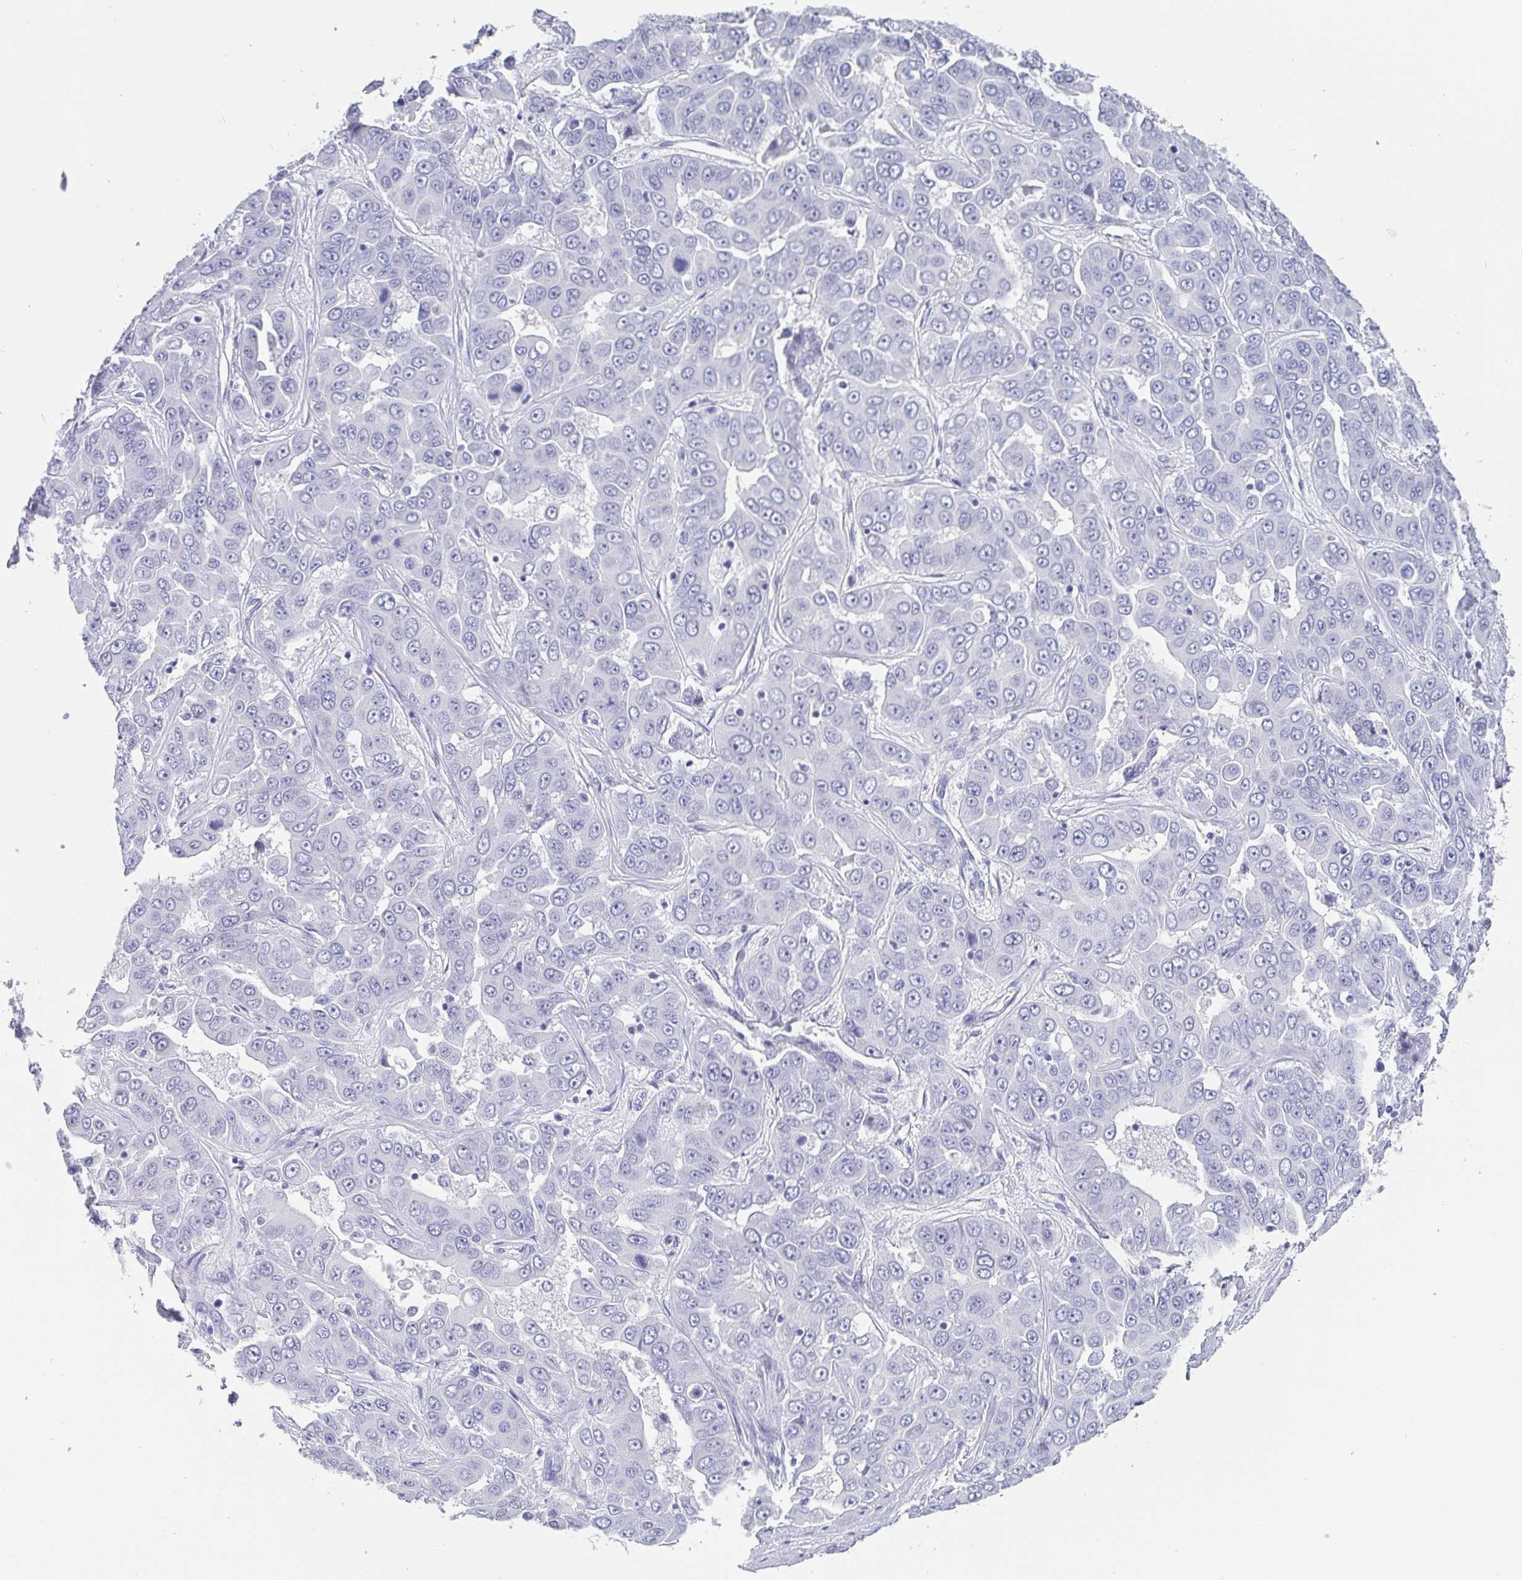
{"staining": {"intensity": "negative", "quantity": "none", "location": "none"}, "tissue": "liver cancer", "cell_type": "Tumor cells", "image_type": "cancer", "snomed": [{"axis": "morphology", "description": "Cholangiocarcinoma"}, {"axis": "topography", "description": "Liver"}], "caption": "A photomicrograph of liver cholangiocarcinoma stained for a protein reveals no brown staining in tumor cells. The staining was performed using DAB to visualize the protein expression in brown, while the nuclei were stained in blue with hematoxylin (Magnification: 20x).", "gene": "SCGN", "patient": {"sex": "female", "age": 52}}